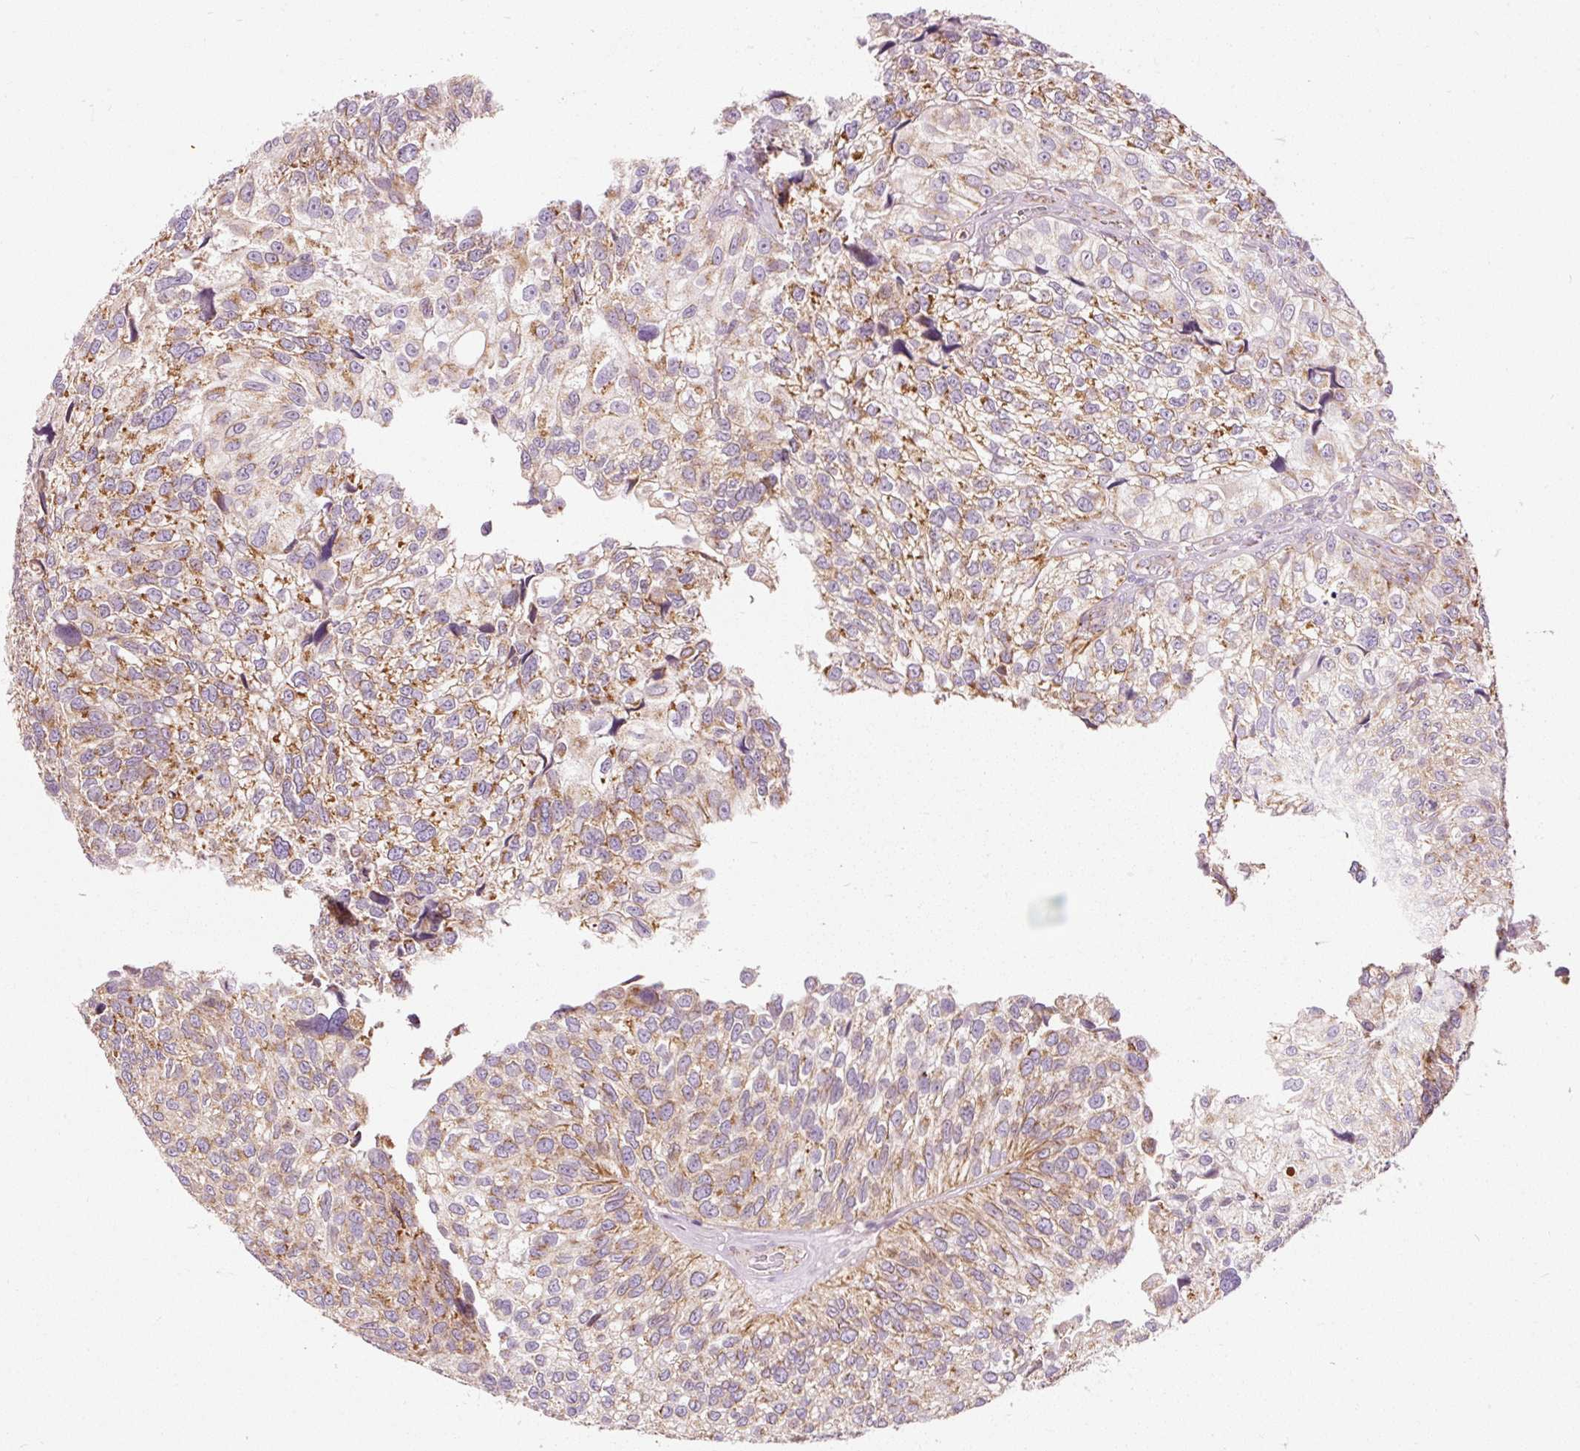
{"staining": {"intensity": "moderate", "quantity": ">75%", "location": "cytoplasmic/membranous"}, "tissue": "urothelial cancer", "cell_type": "Tumor cells", "image_type": "cancer", "snomed": [{"axis": "morphology", "description": "Urothelial carcinoma, NOS"}, {"axis": "topography", "description": "Urinary bladder"}], "caption": "Immunohistochemical staining of human urothelial cancer shows moderate cytoplasmic/membranous protein positivity in approximately >75% of tumor cells.", "gene": "NDUFB4", "patient": {"sex": "male", "age": 87}}